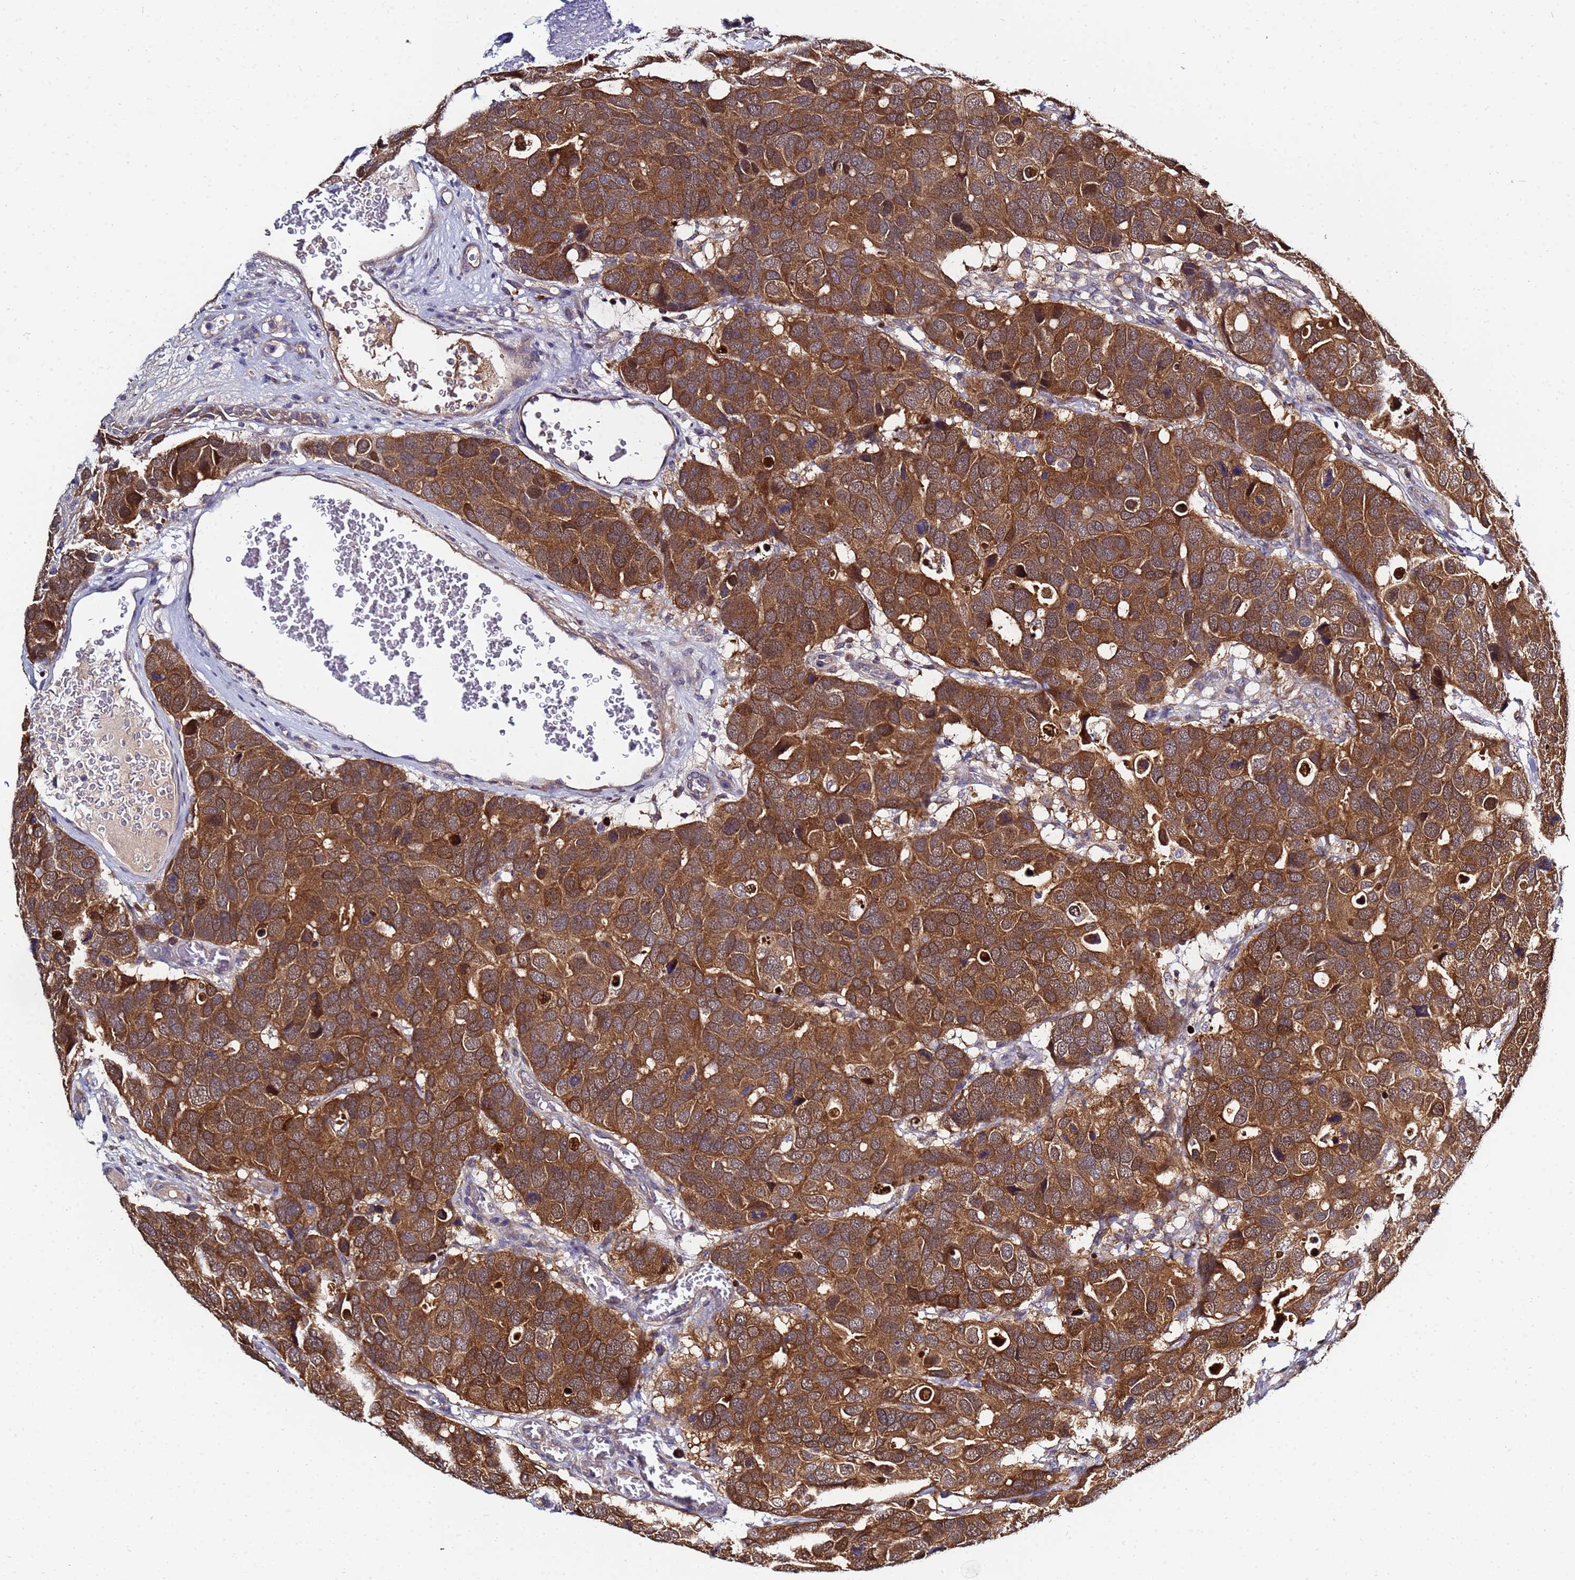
{"staining": {"intensity": "moderate", "quantity": ">75%", "location": "cytoplasmic/membranous"}, "tissue": "breast cancer", "cell_type": "Tumor cells", "image_type": "cancer", "snomed": [{"axis": "morphology", "description": "Duct carcinoma"}, {"axis": "topography", "description": "Breast"}], "caption": "This is a photomicrograph of immunohistochemistry (IHC) staining of infiltrating ductal carcinoma (breast), which shows moderate staining in the cytoplasmic/membranous of tumor cells.", "gene": "NAXE", "patient": {"sex": "female", "age": 83}}